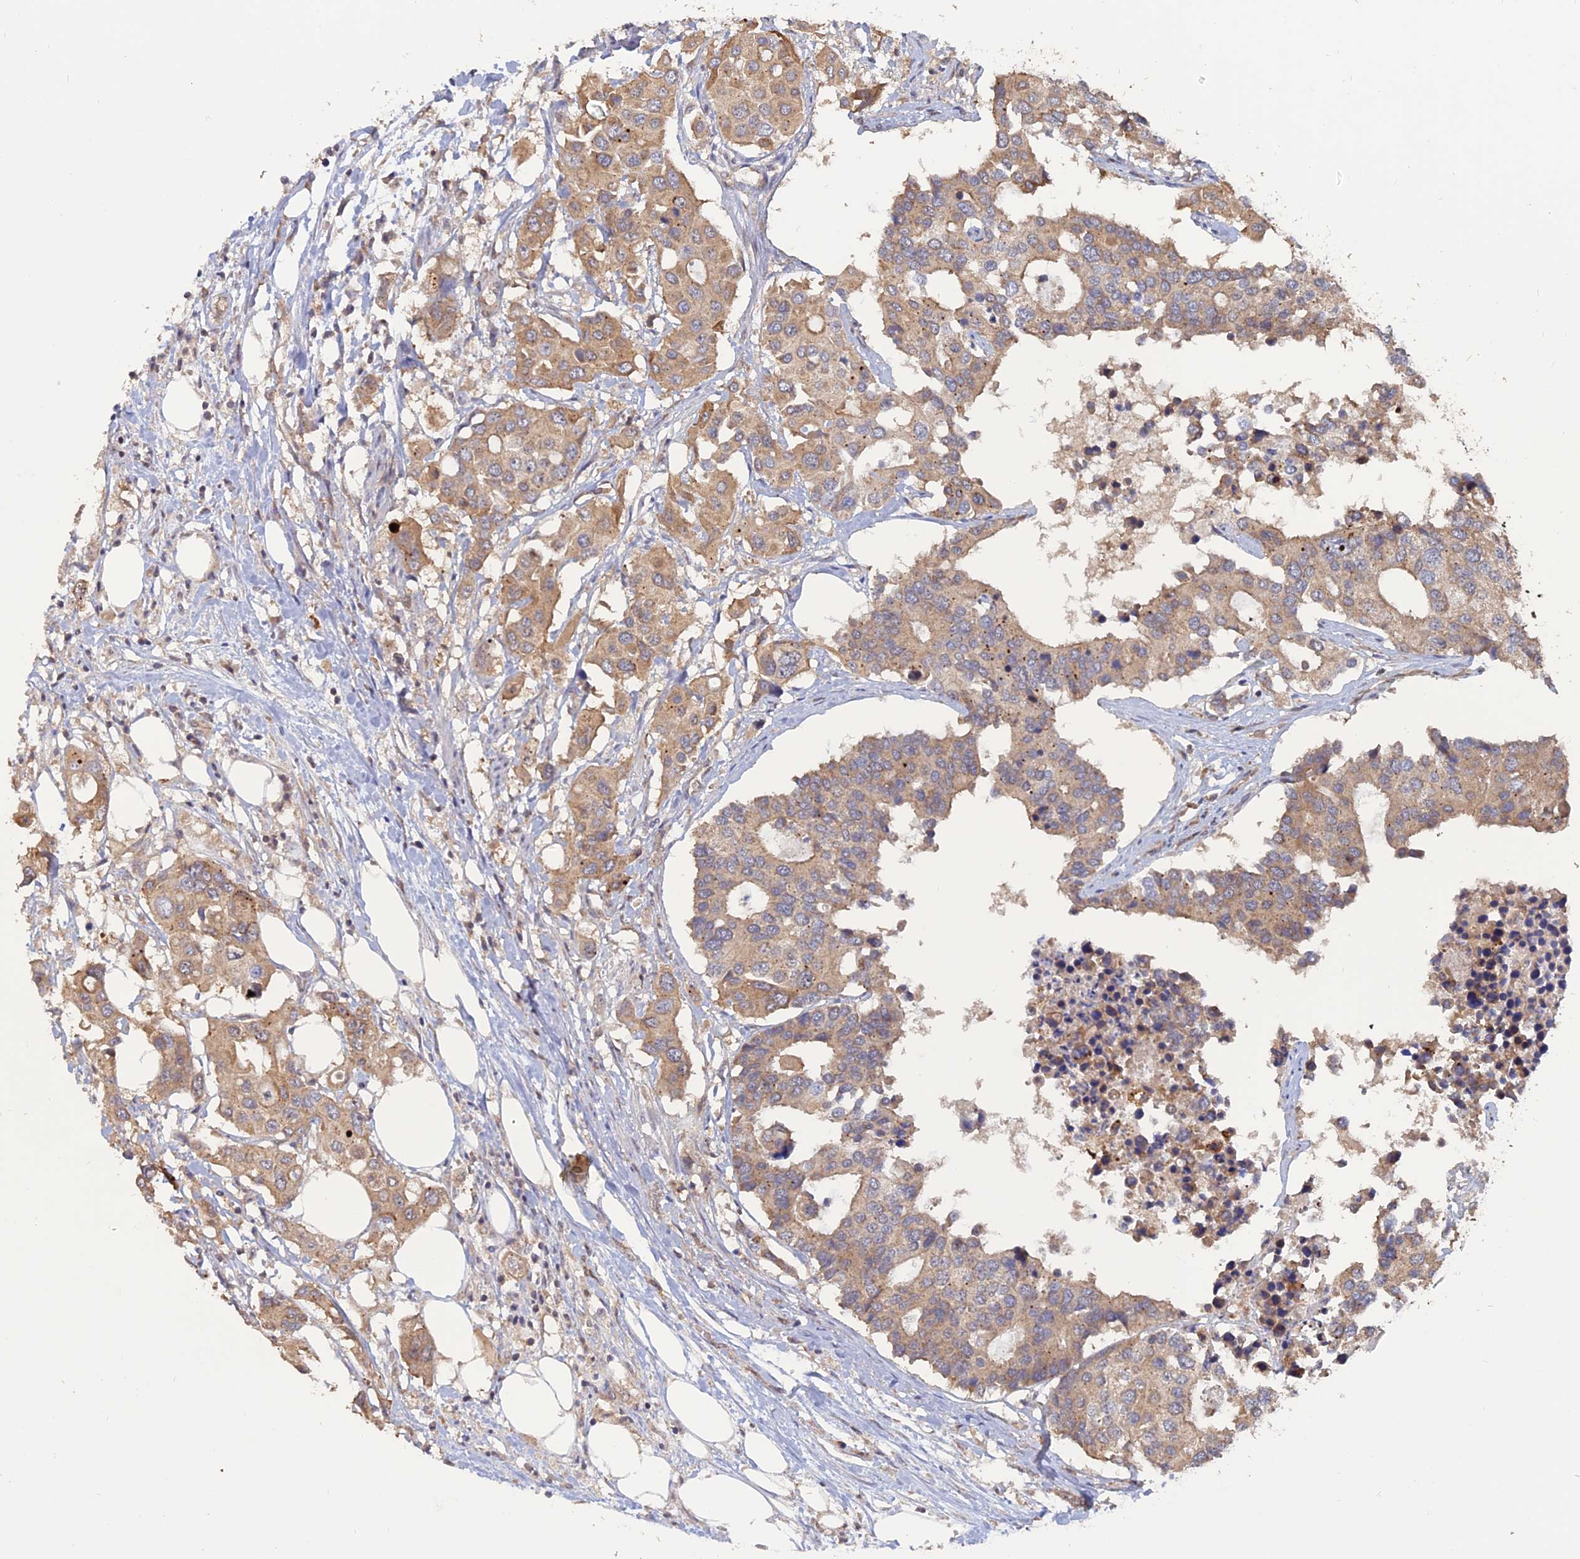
{"staining": {"intensity": "weak", "quantity": ">75%", "location": "cytoplasmic/membranous"}, "tissue": "colorectal cancer", "cell_type": "Tumor cells", "image_type": "cancer", "snomed": [{"axis": "morphology", "description": "Adenocarcinoma, NOS"}, {"axis": "topography", "description": "Colon"}], "caption": "Adenocarcinoma (colorectal) tissue displays weak cytoplasmic/membranous positivity in approximately >75% of tumor cells, visualized by immunohistochemistry.", "gene": "PKIG", "patient": {"sex": "male", "age": 77}}